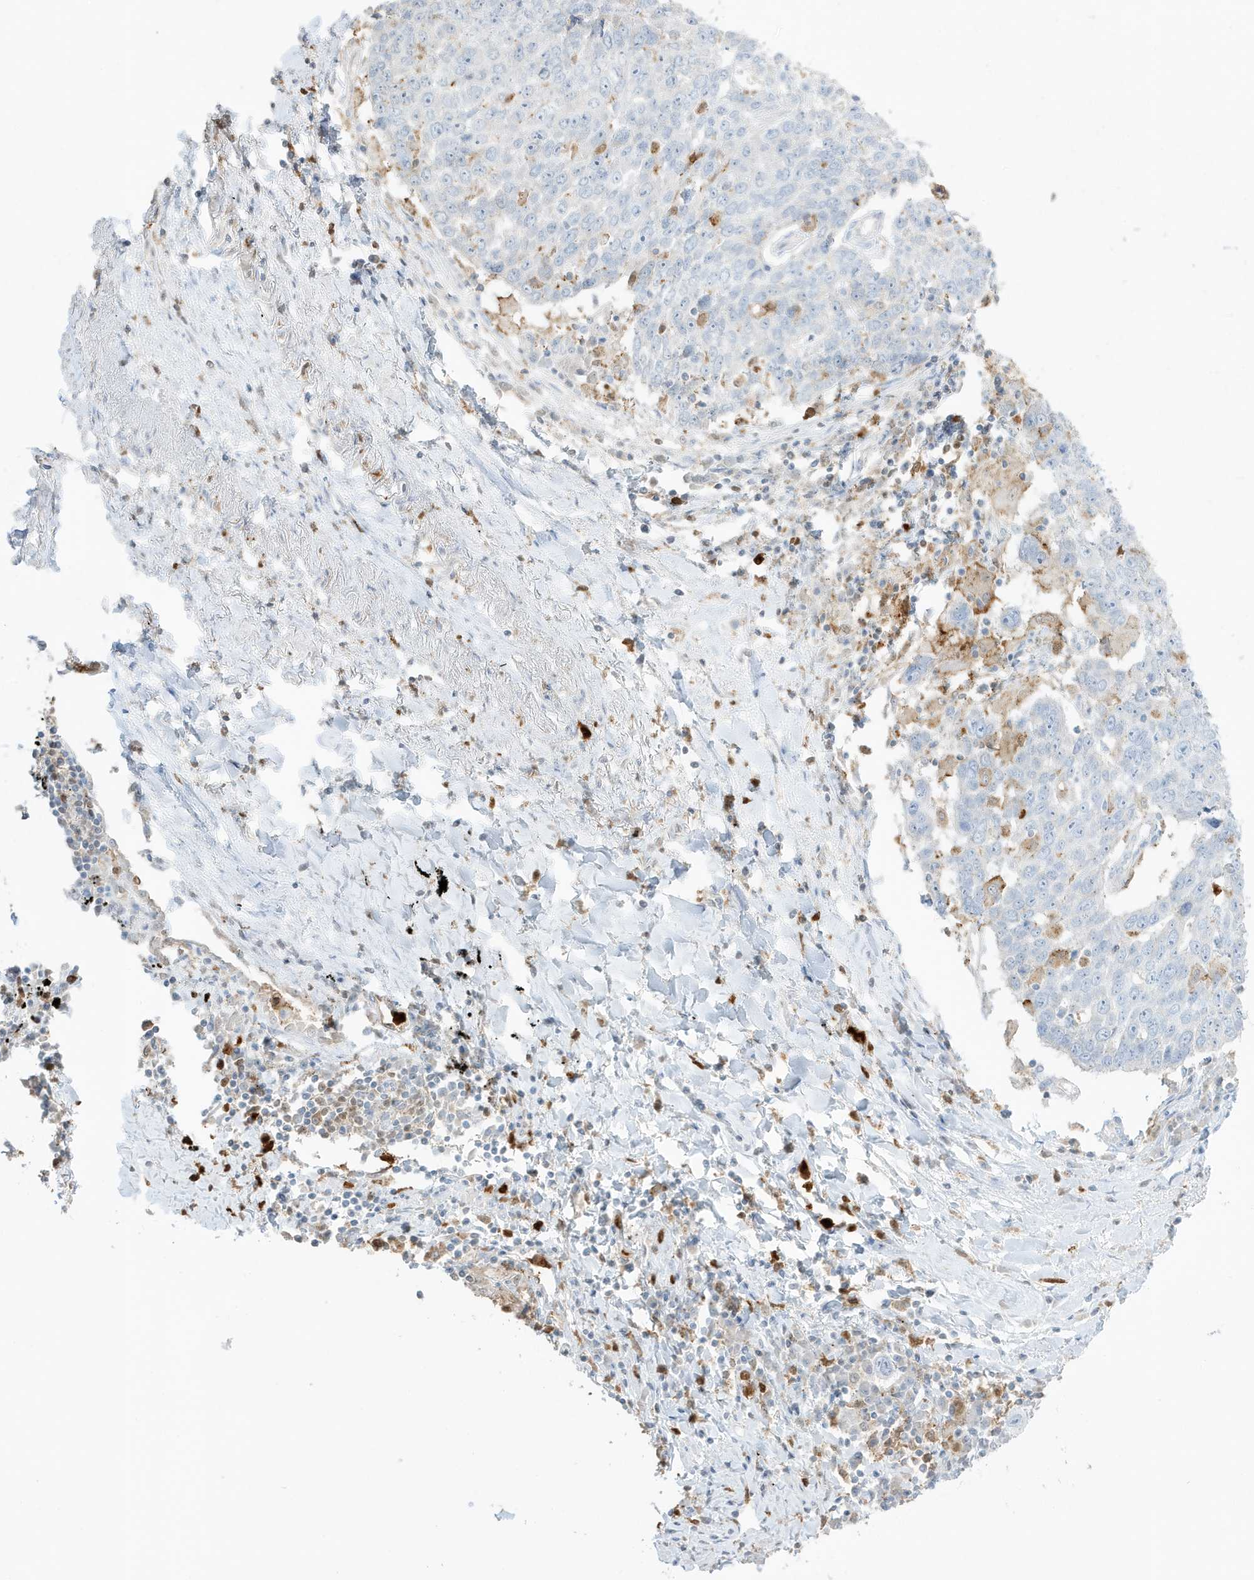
{"staining": {"intensity": "negative", "quantity": "none", "location": "none"}, "tissue": "lung cancer", "cell_type": "Tumor cells", "image_type": "cancer", "snomed": [{"axis": "morphology", "description": "Squamous cell carcinoma, NOS"}, {"axis": "topography", "description": "Lung"}], "caption": "An immunohistochemistry (IHC) image of squamous cell carcinoma (lung) is shown. There is no staining in tumor cells of squamous cell carcinoma (lung).", "gene": "GCA", "patient": {"sex": "male", "age": 66}}